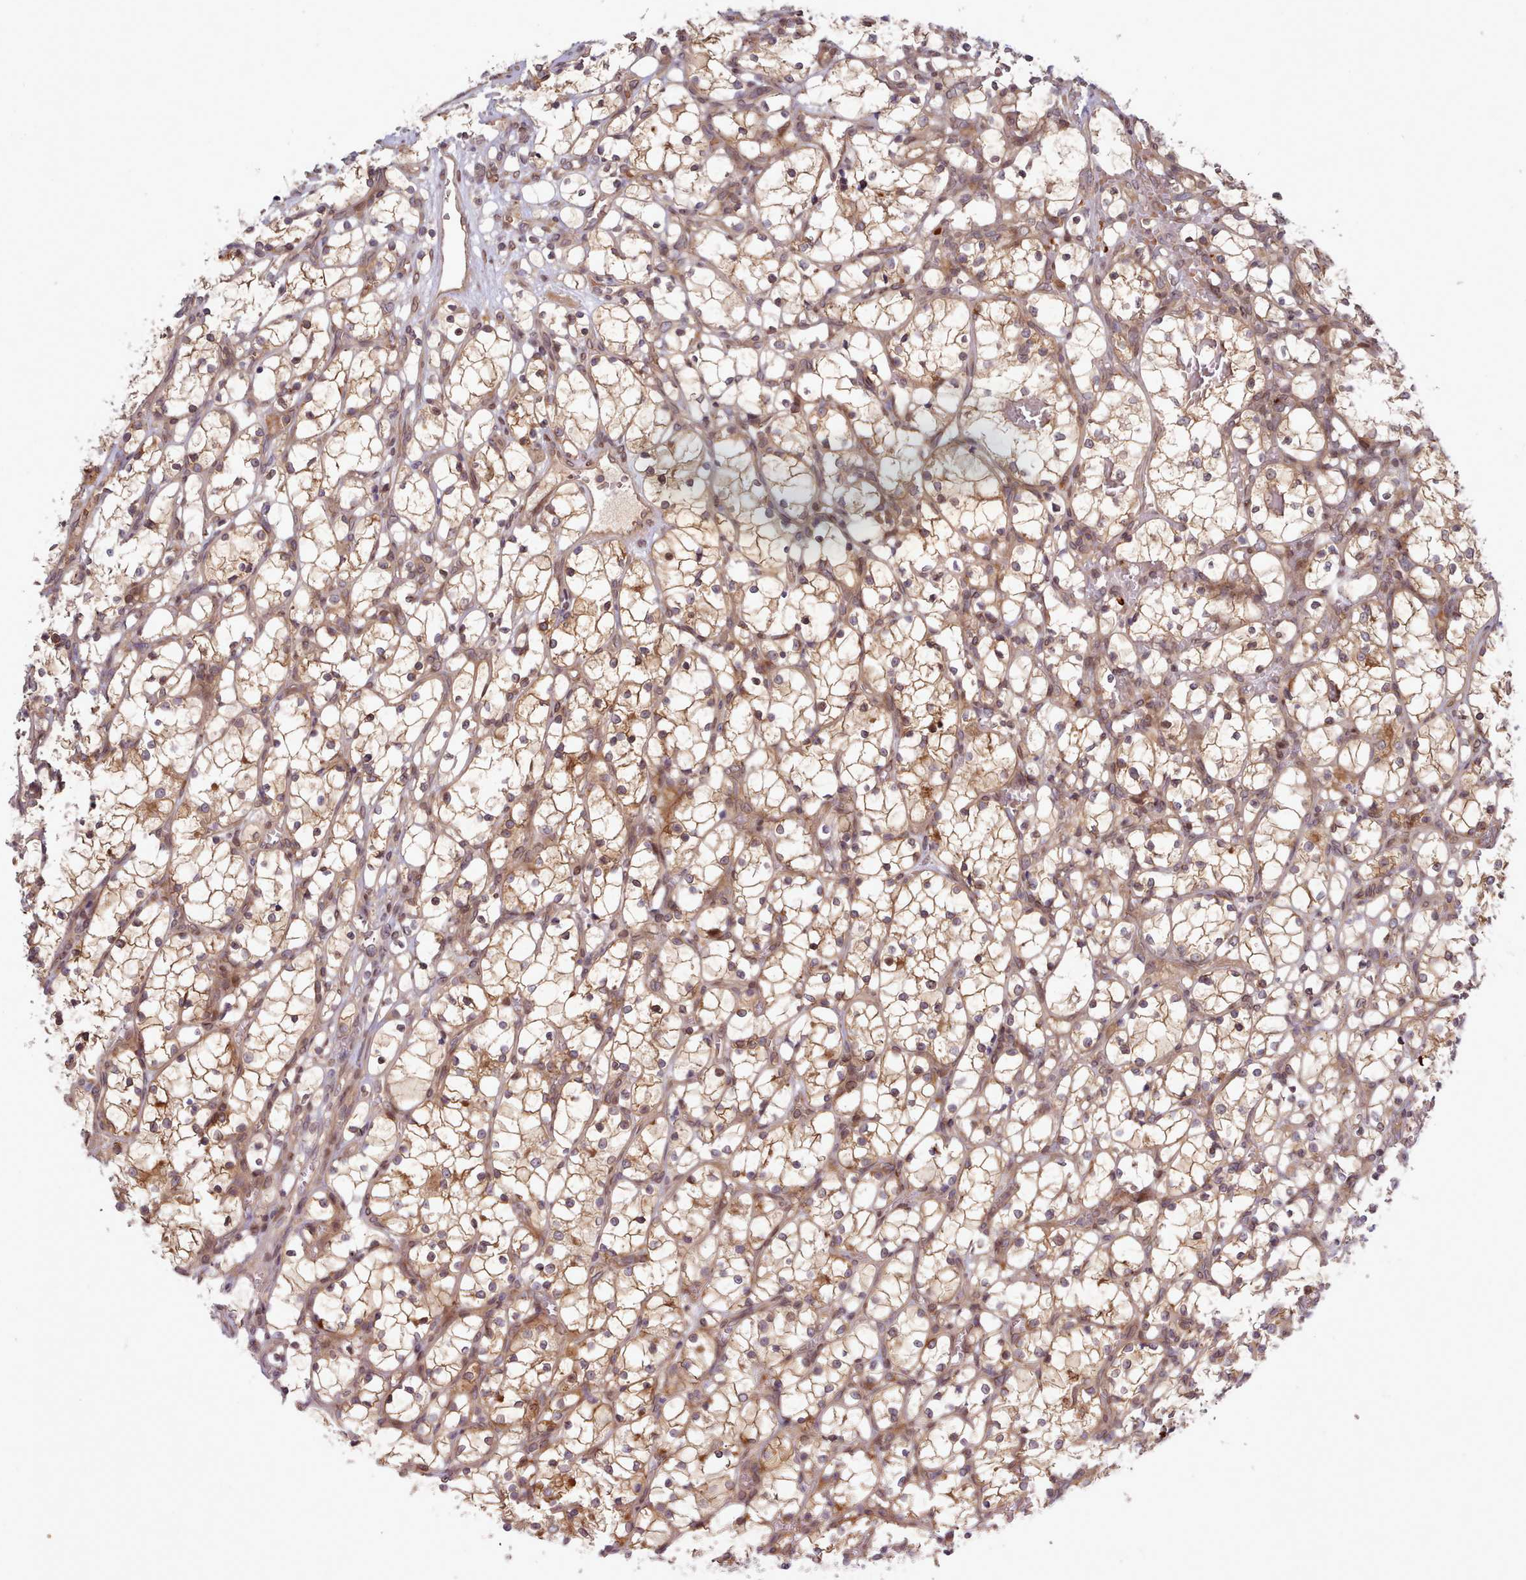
{"staining": {"intensity": "moderate", "quantity": ">75%", "location": "cytoplasmic/membranous"}, "tissue": "renal cancer", "cell_type": "Tumor cells", "image_type": "cancer", "snomed": [{"axis": "morphology", "description": "Adenocarcinoma, NOS"}, {"axis": "topography", "description": "Kidney"}], "caption": "The image exhibits staining of adenocarcinoma (renal), revealing moderate cytoplasmic/membranous protein staining (brown color) within tumor cells.", "gene": "UBE2G1", "patient": {"sex": "female", "age": 69}}